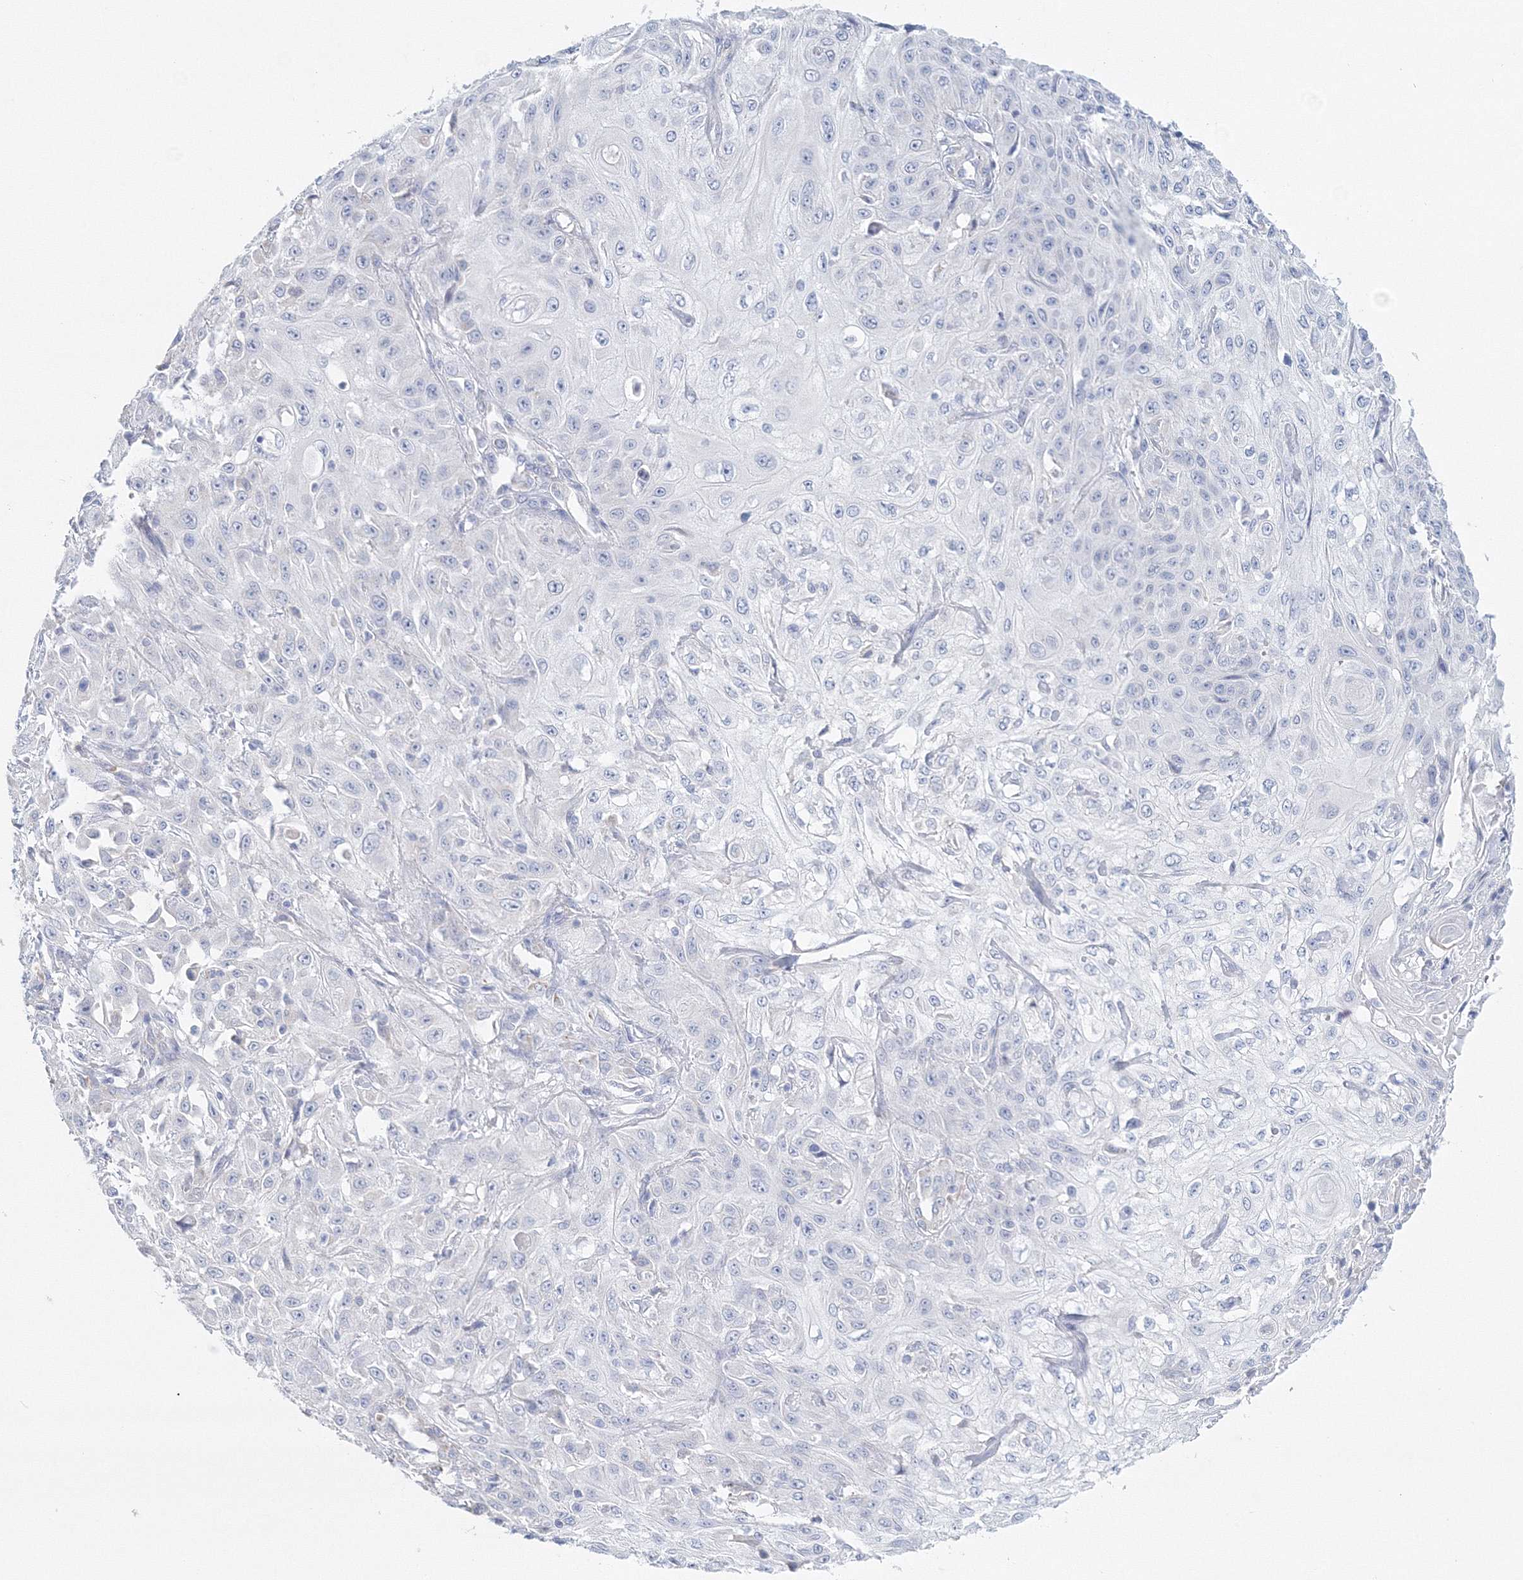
{"staining": {"intensity": "negative", "quantity": "none", "location": "none"}, "tissue": "skin cancer", "cell_type": "Tumor cells", "image_type": "cancer", "snomed": [{"axis": "morphology", "description": "Squamous cell carcinoma, NOS"}, {"axis": "morphology", "description": "Squamous cell carcinoma, metastatic, NOS"}, {"axis": "topography", "description": "Skin"}, {"axis": "topography", "description": "Lymph node"}], "caption": "Micrograph shows no protein staining in tumor cells of skin squamous cell carcinoma tissue.", "gene": "VSIG1", "patient": {"sex": "male", "age": 75}}